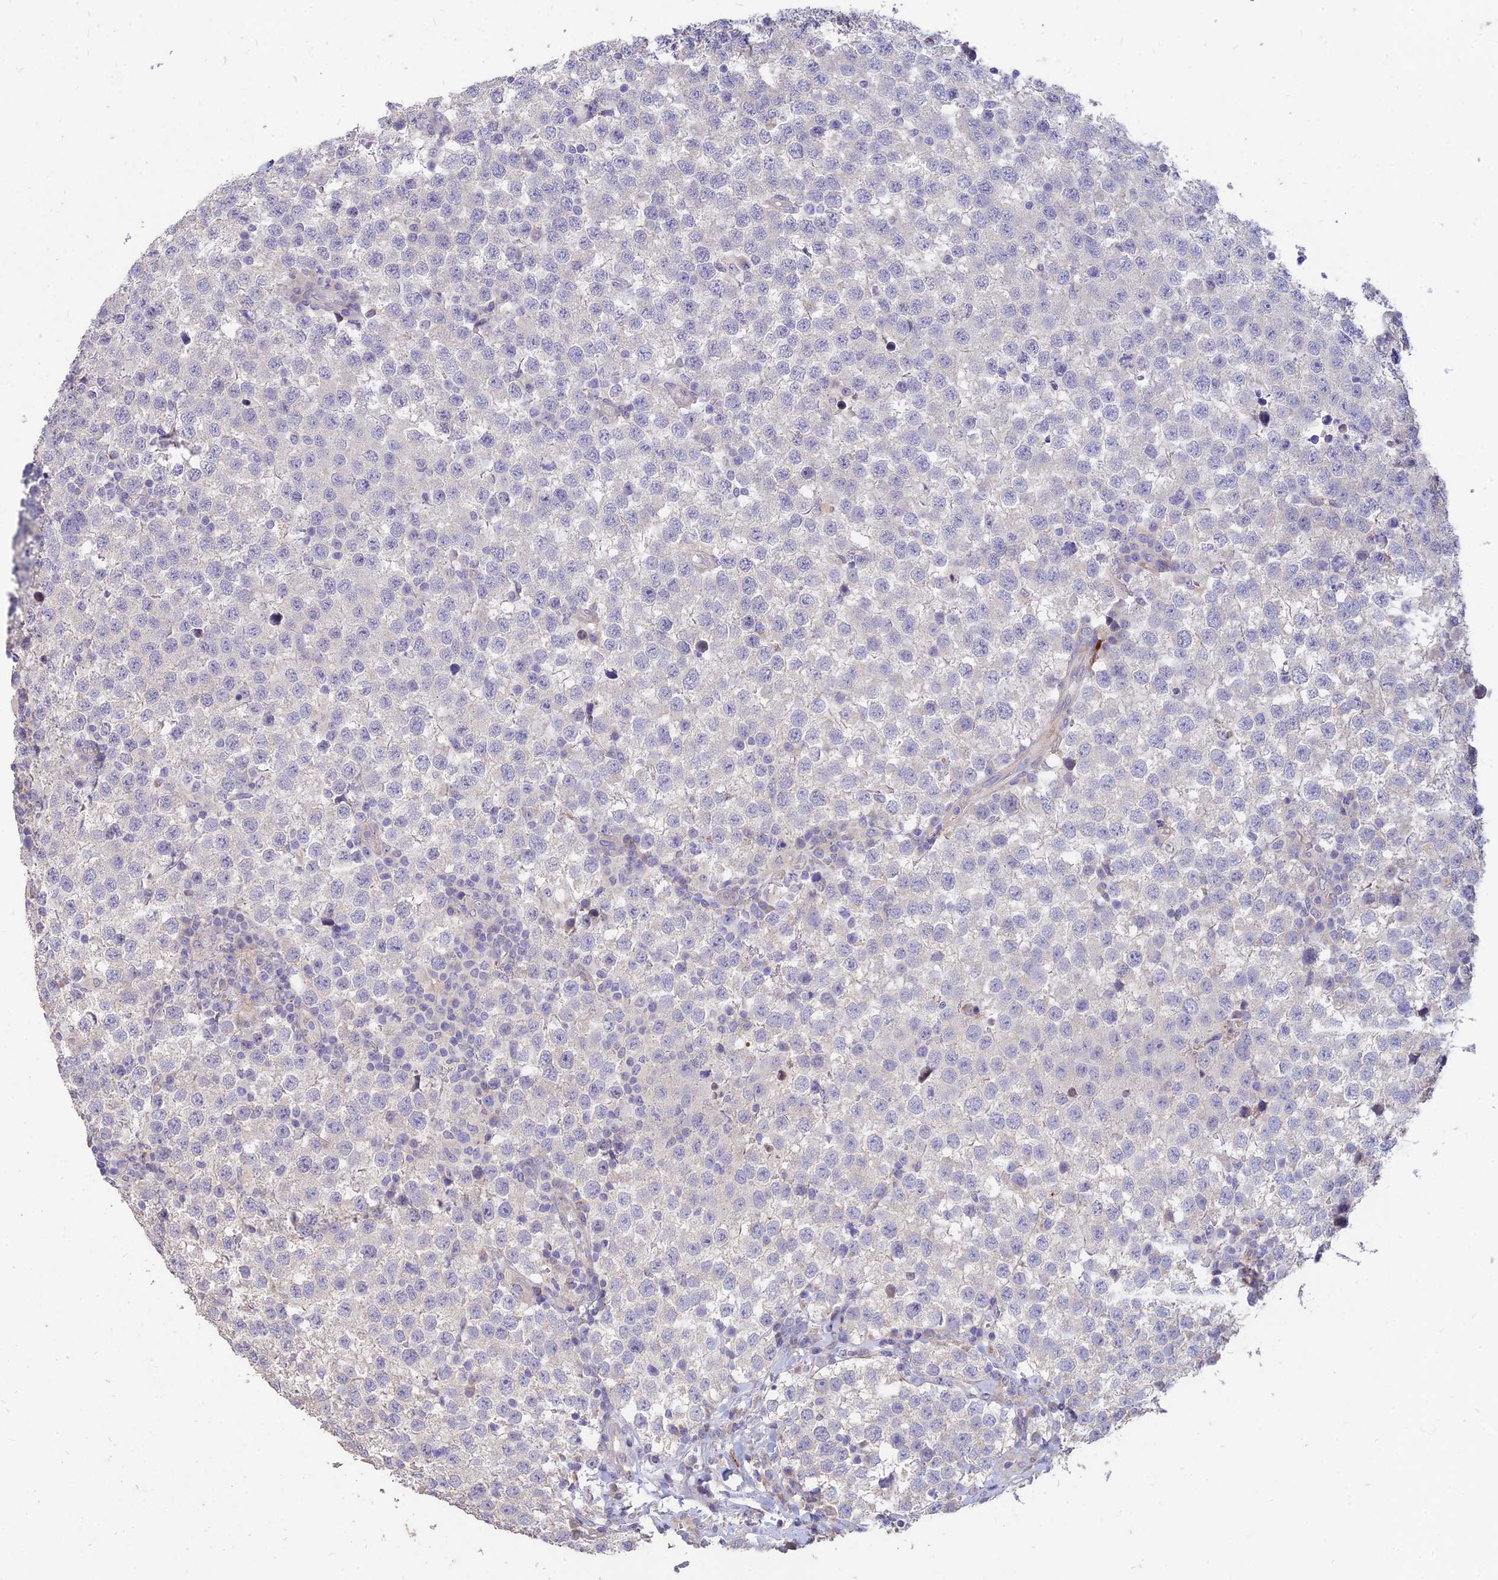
{"staining": {"intensity": "negative", "quantity": "none", "location": "none"}, "tissue": "testis cancer", "cell_type": "Tumor cells", "image_type": "cancer", "snomed": [{"axis": "morphology", "description": "Seminoma, NOS"}, {"axis": "topography", "description": "Testis"}], "caption": "Tumor cells are negative for brown protein staining in testis cancer.", "gene": "ST3GAL6", "patient": {"sex": "male", "age": 34}}